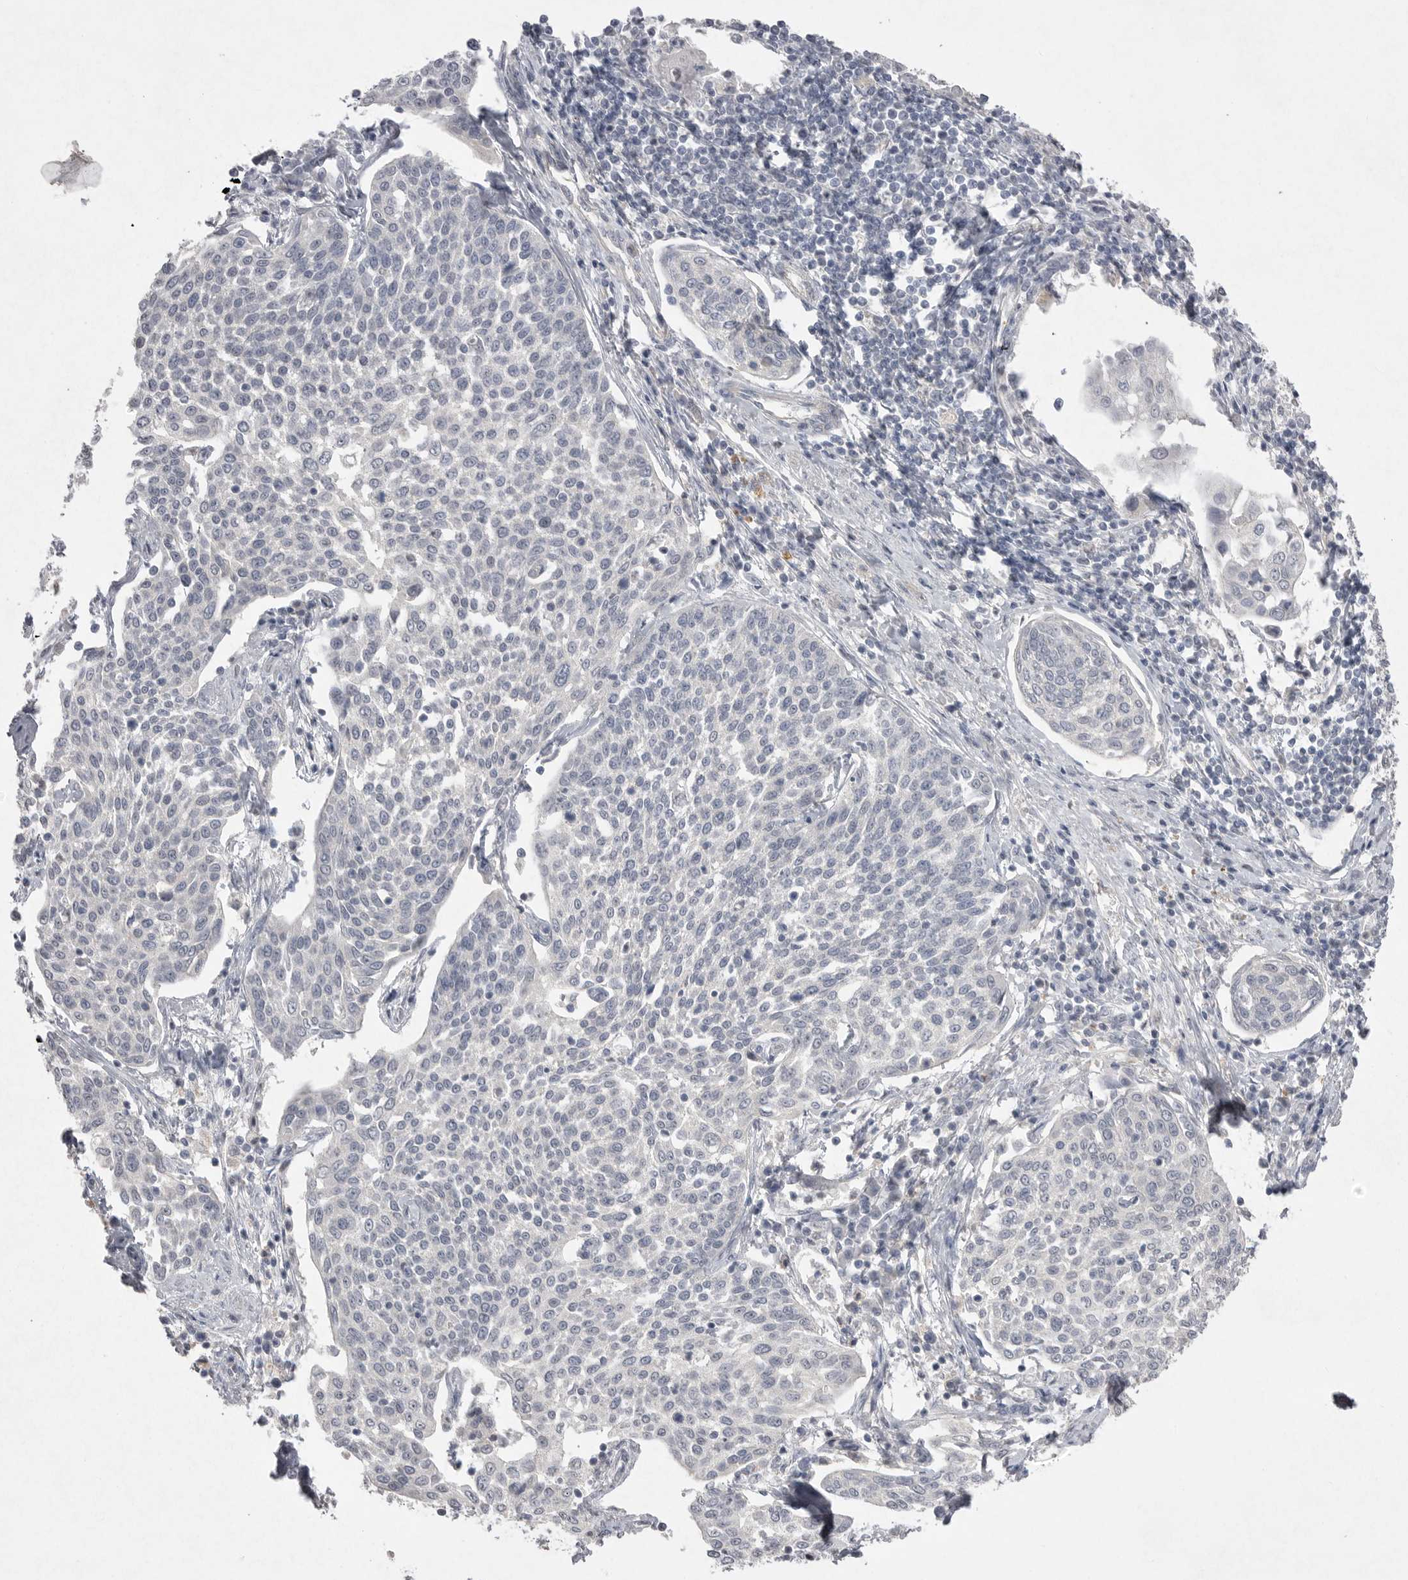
{"staining": {"intensity": "negative", "quantity": "none", "location": "none"}, "tissue": "cervical cancer", "cell_type": "Tumor cells", "image_type": "cancer", "snomed": [{"axis": "morphology", "description": "Squamous cell carcinoma, NOS"}, {"axis": "topography", "description": "Cervix"}], "caption": "There is no significant staining in tumor cells of cervical cancer.", "gene": "VANGL2", "patient": {"sex": "female", "age": 34}}